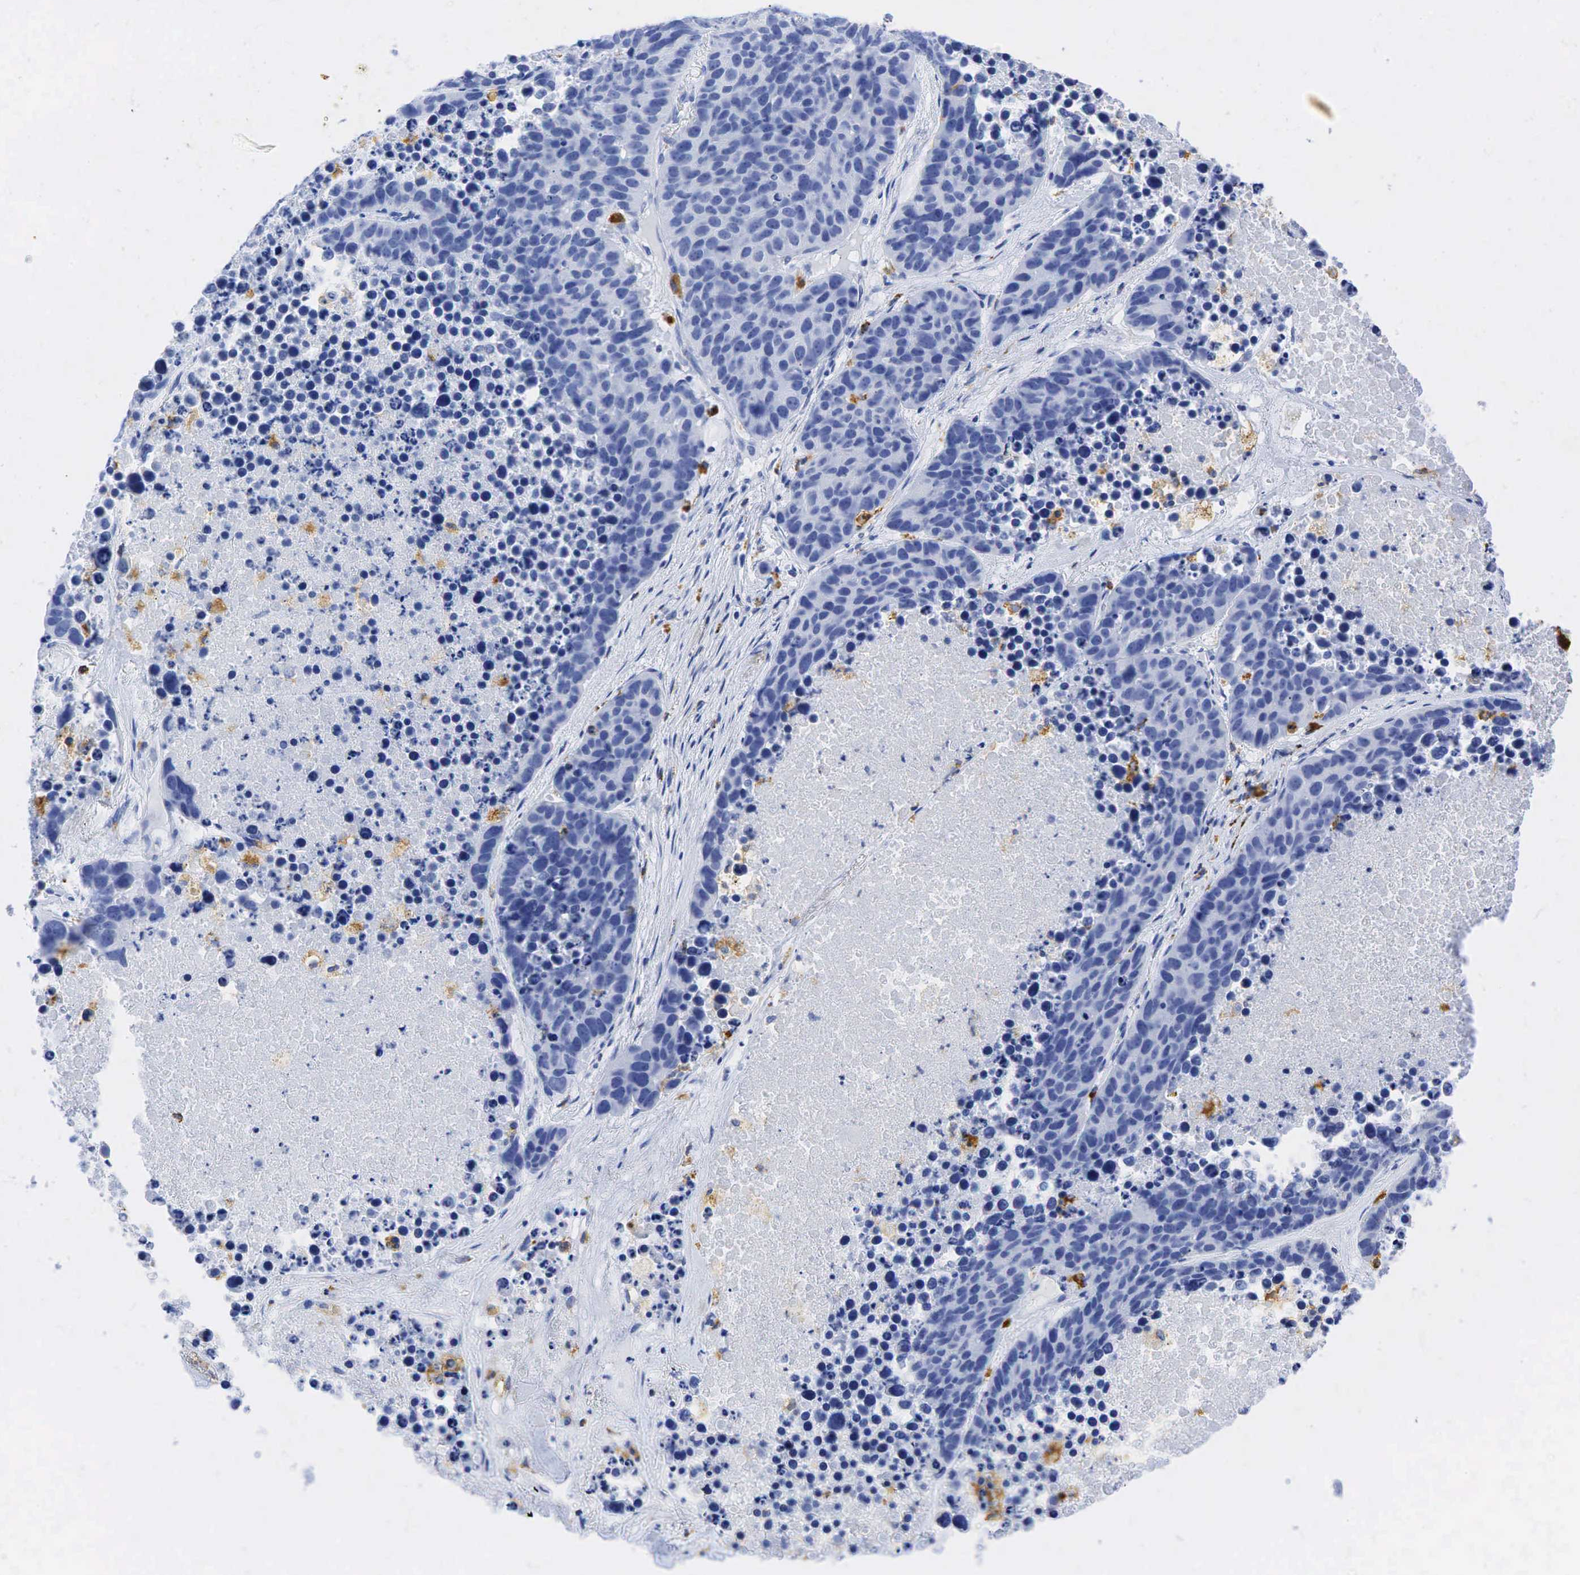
{"staining": {"intensity": "negative", "quantity": "none", "location": "none"}, "tissue": "lung cancer", "cell_type": "Tumor cells", "image_type": "cancer", "snomed": [{"axis": "morphology", "description": "Carcinoid, malignant, NOS"}, {"axis": "topography", "description": "Lung"}], "caption": "Tumor cells show no significant protein expression in malignant carcinoid (lung).", "gene": "CD68", "patient": {"sex": "male", "age": 60}}